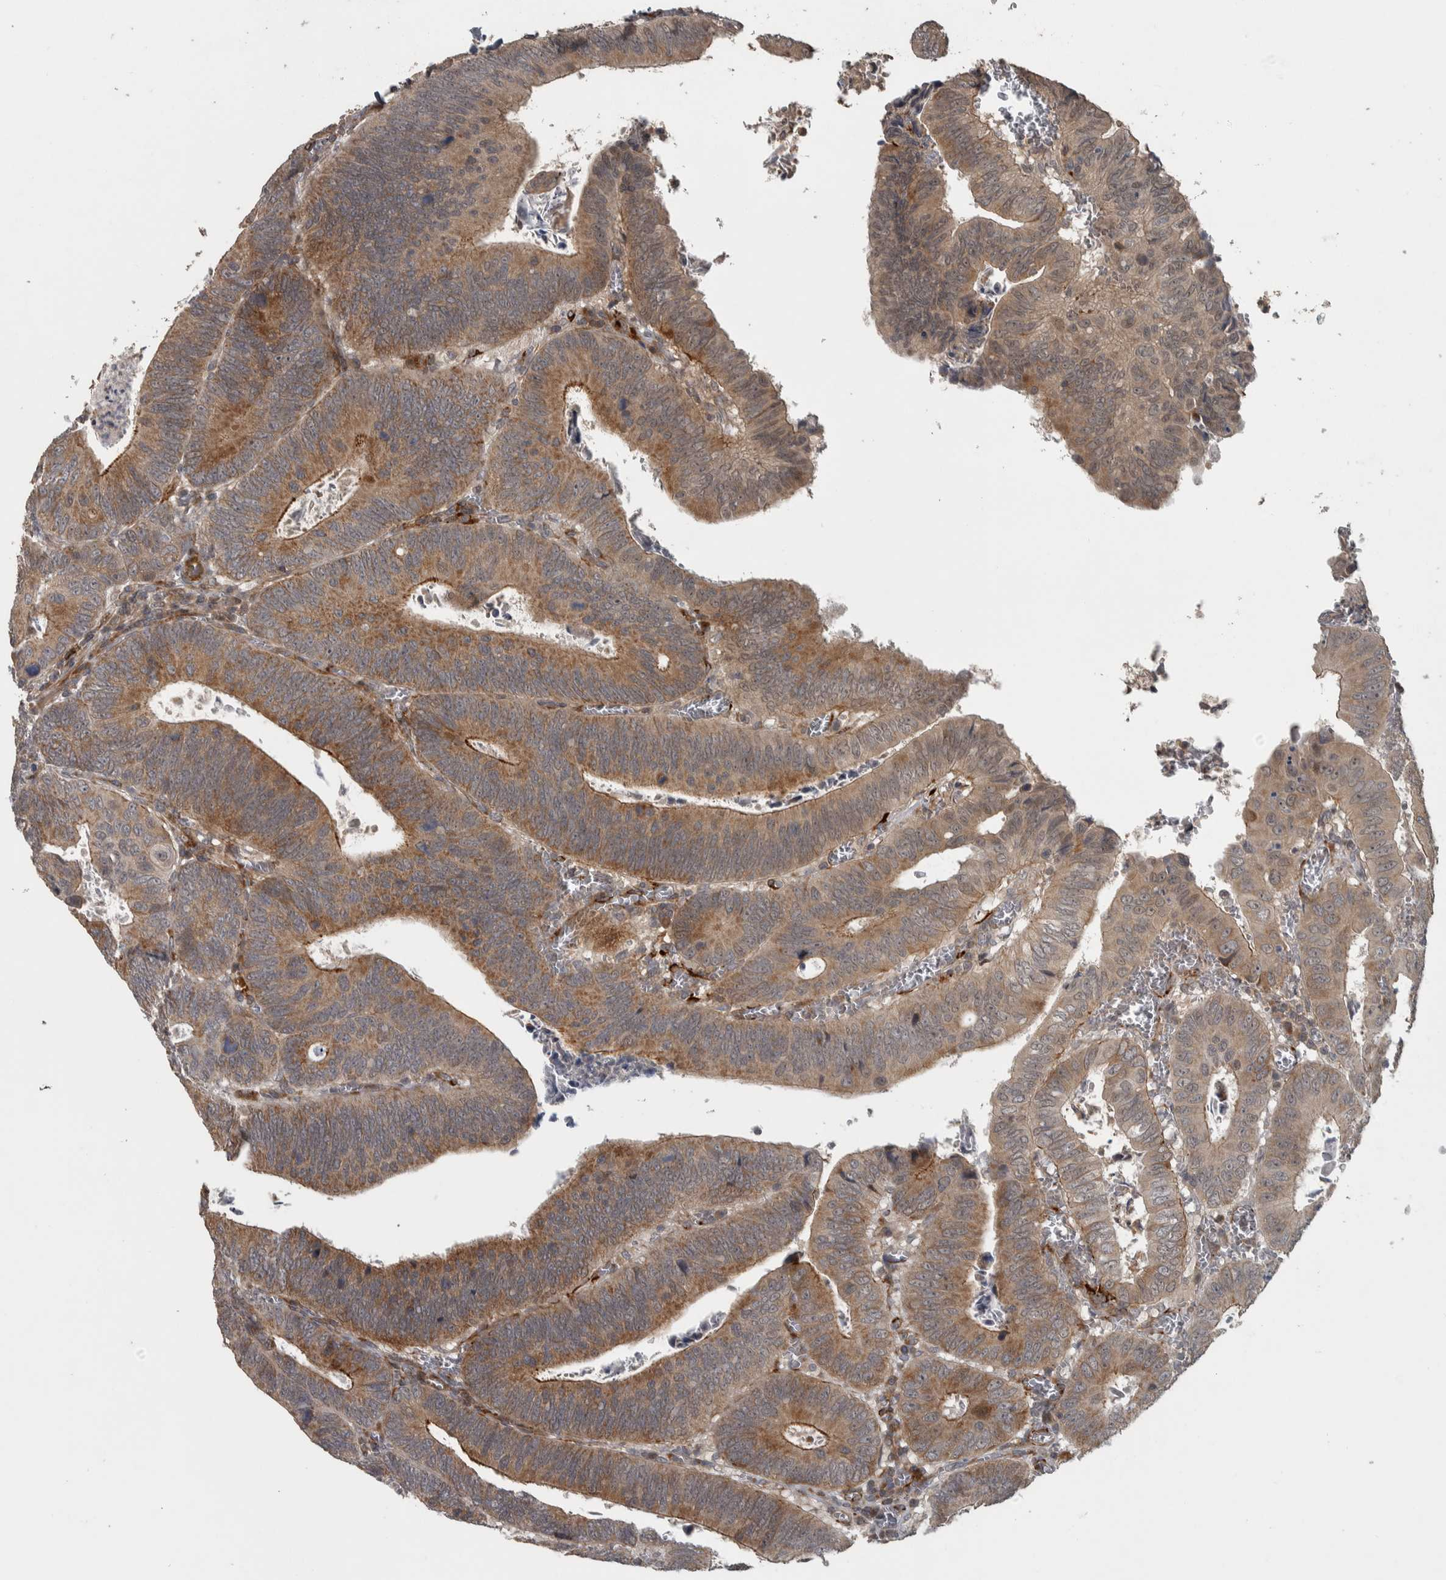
{"staining": {"intensity": "moderate", "quantity": ">75%", "location": "cytoplasmic/membranous"}, "tissue": "colorectal cancer", "cell_type": "Tumor cells", "image_type": "cancer", "snomed": [{"axis": "morphology", "description": "Inflammation, NOS"}, {"axis": "morphology", "description": "Adenocarcinoma, NOS"}, {"axis": "topography", "description": "Colon"}], "caption": "Brown immunohistochemical staining in human colorectal cancer (adenocarcinoma) displays moderate cytoplasmic/membranous expression in approximately >75% of tumor cells.", "gene": "ERAL1", "patient": {"sex": "male", "age": 72}}